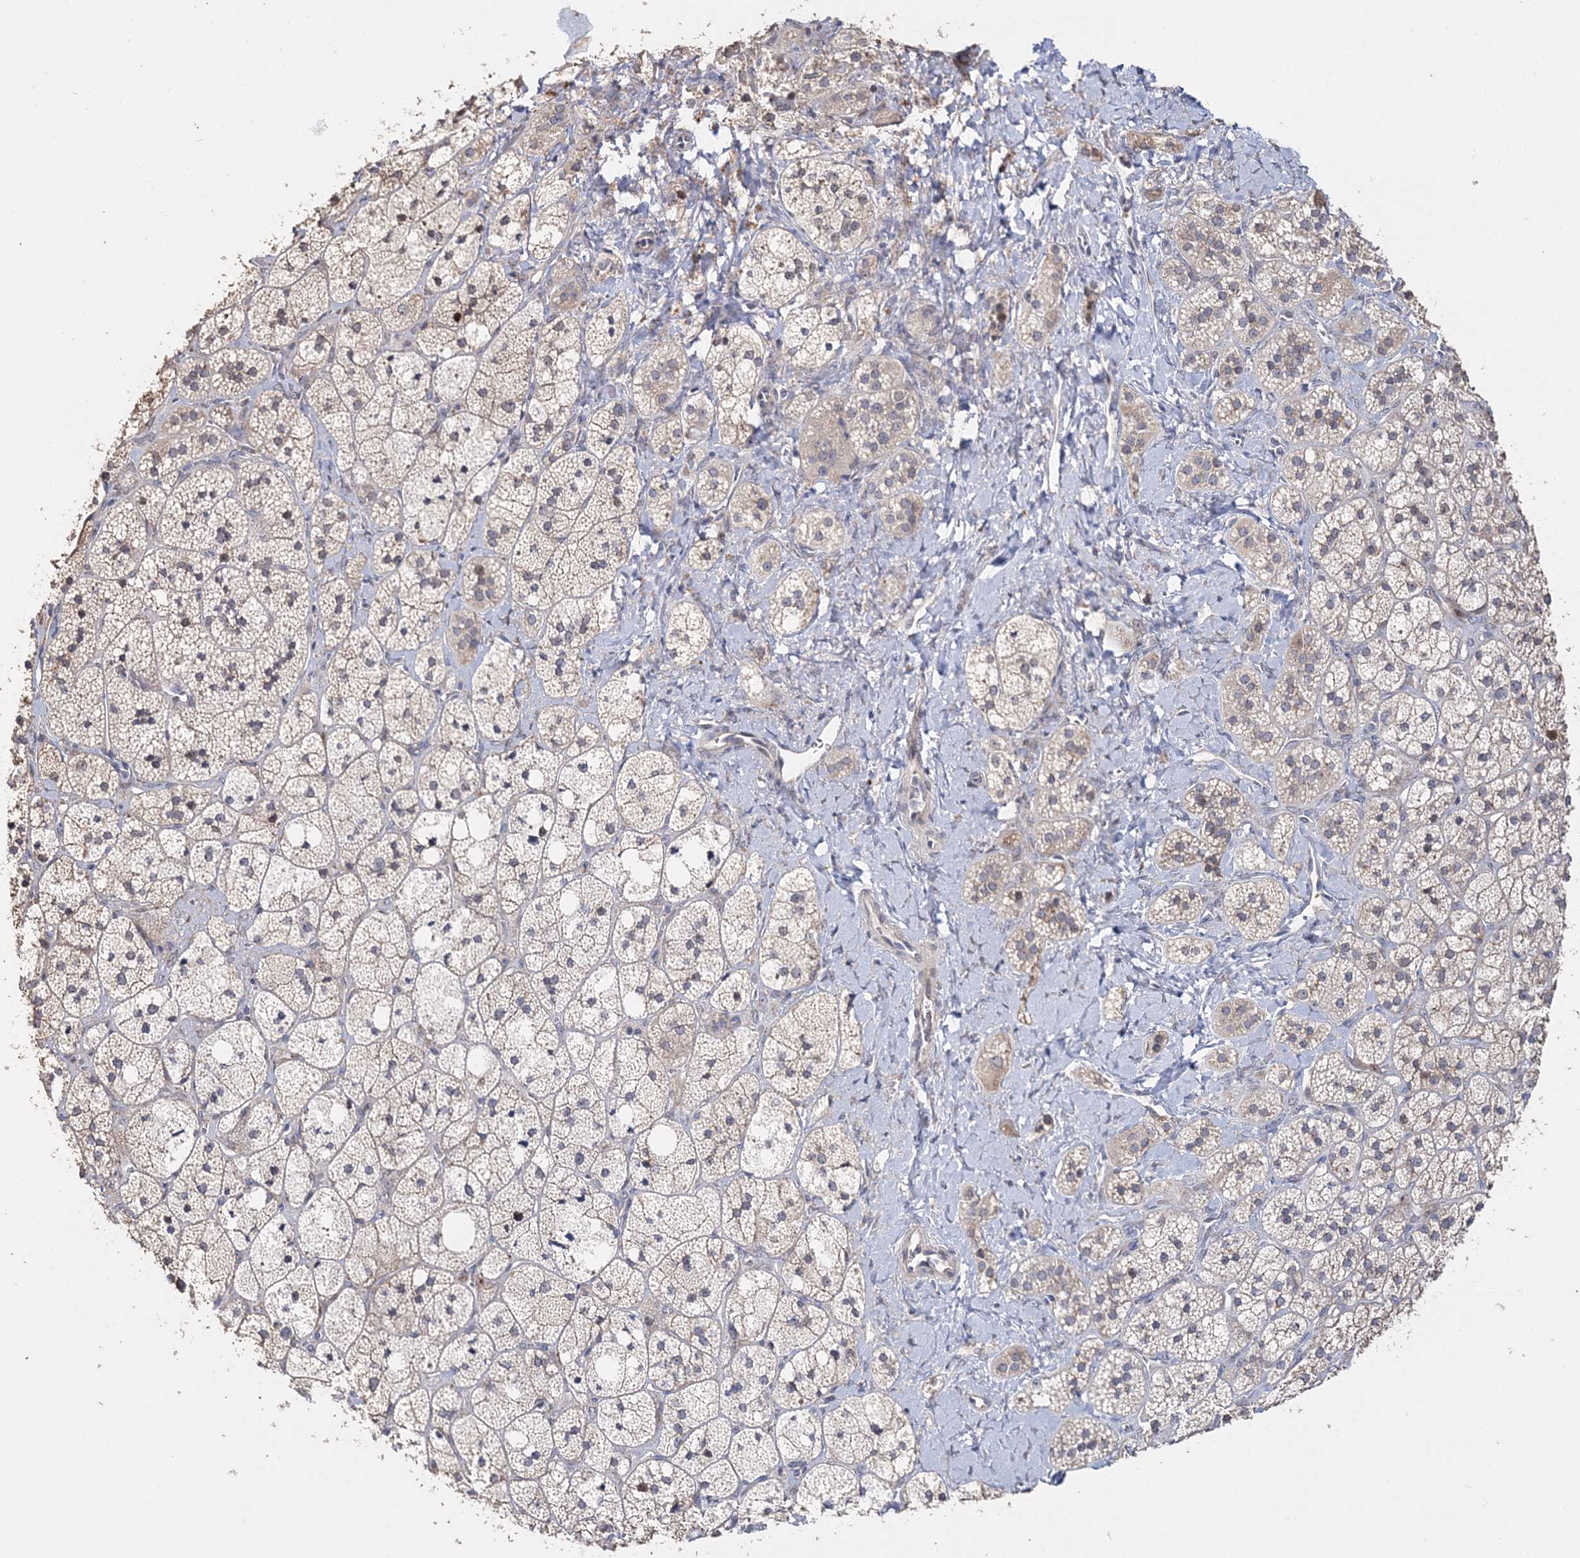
{"staining": {"intensity": "moderate", "quantity": "<25%", "location": "cytoplasmic/membranous"}, "tissue": "adrenal gland", "cell_type": "Glandular cells", "image_type": "normal", "snomed": [{"axis": "morphology", "description": "Normal tissue, NOS"}, {"axis": "topography", "description": "Adrenal gland"}], "caption": "Adrenal gland stained with immunohistochemistry (IHC) demonstrates moderate cytoplasmic/membranous positivity in about <25% of glandular cells.", "gene": "GJB5", "patient": {"sex": "male", "age": 61}}